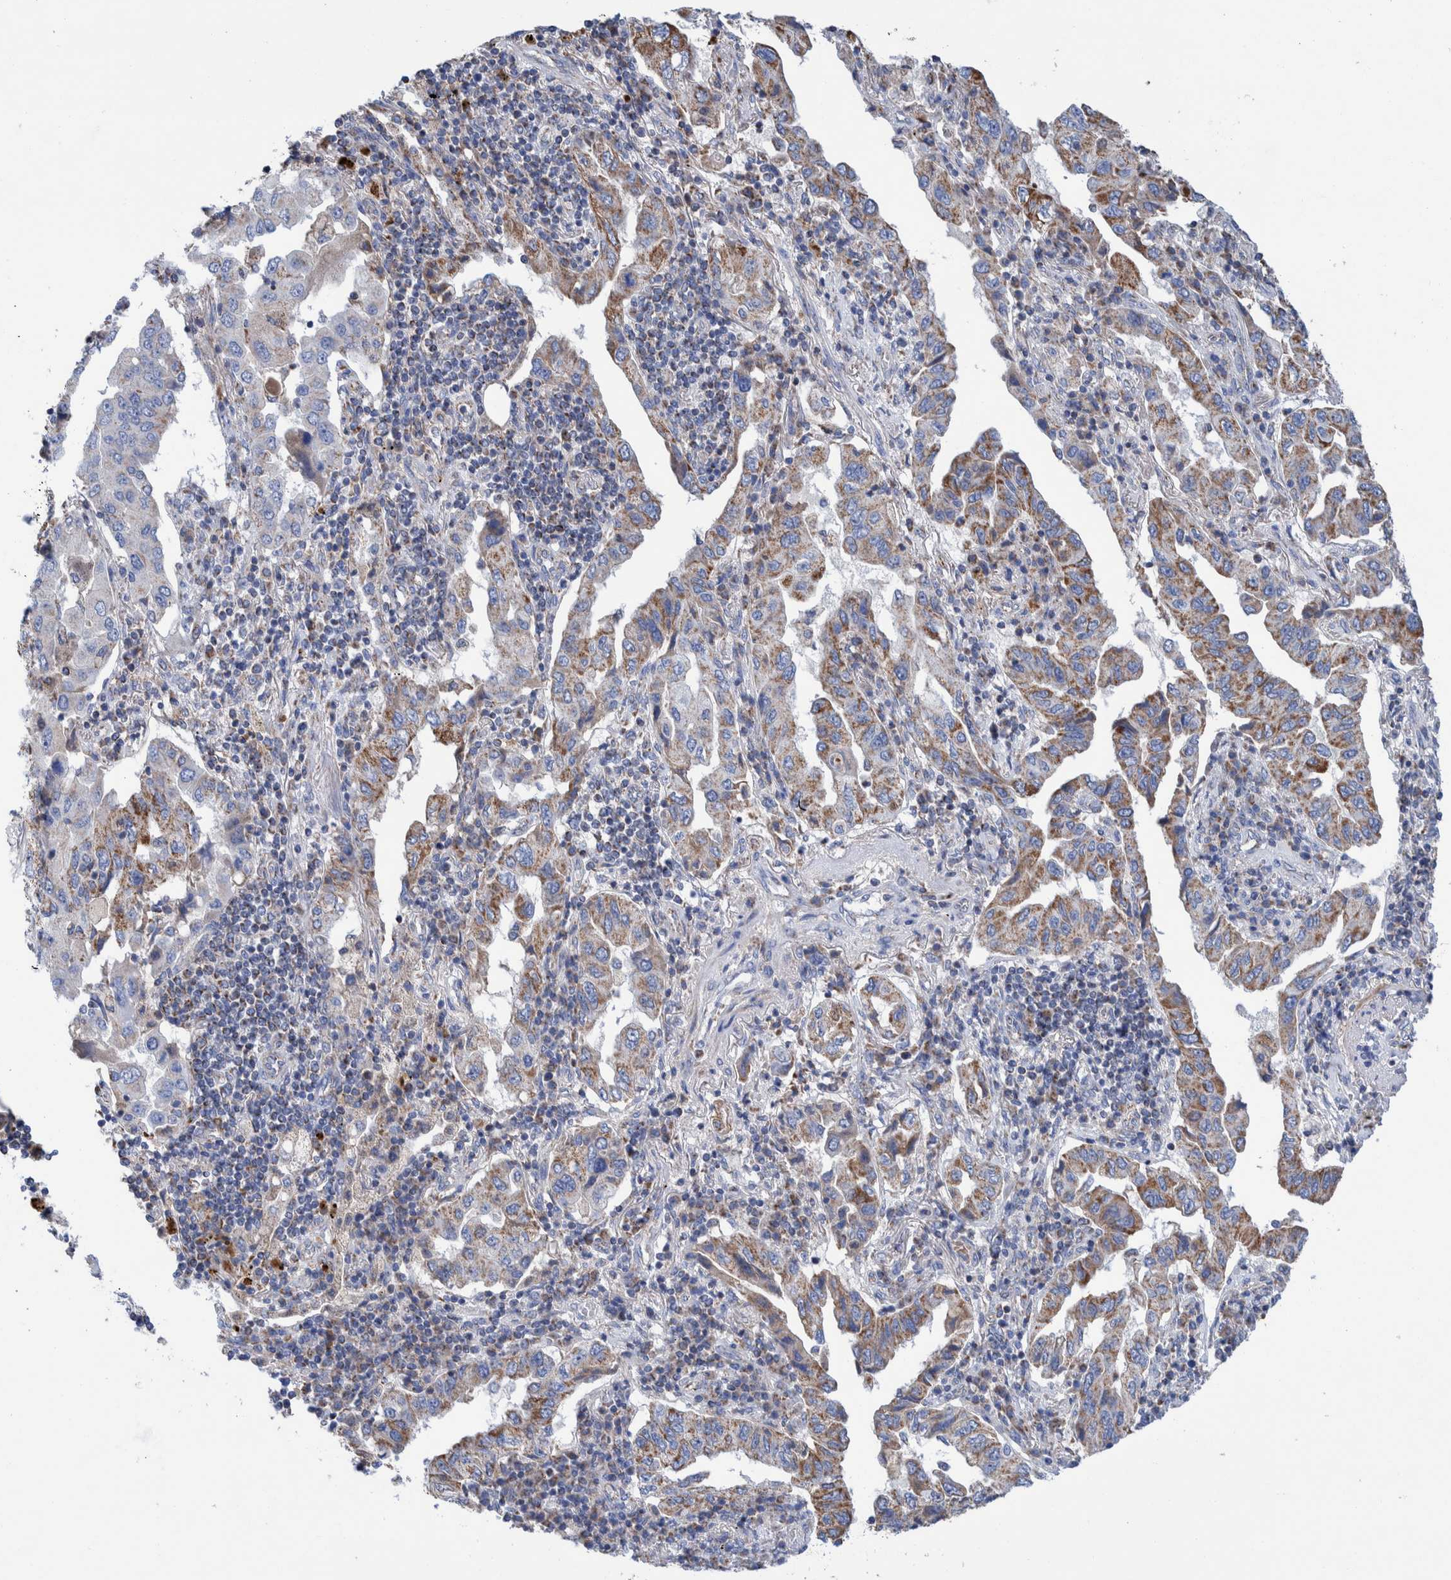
{"staining": {"intensity": "moderate", "quantity": "25%-75%", "location": "cytoplasmic/membranous"}, "tissue": "lung cancer", "cell_type": "Tumor cells", "image_type": "cancer", "snomed": [{"axis": "morphology", "description": "Adenocarcinoma, NOS"}, {"axis": "topography", "description": "Lung"}], "caption": "There is medium levels of moderate cytoplasmic/membranous staining in tumor cells of lung adenocarcinoma, as demonstrated by immunohistochemical staining (brown color).", "gene": "DECR1", "patient": {"sex": "female", "age": 65}}